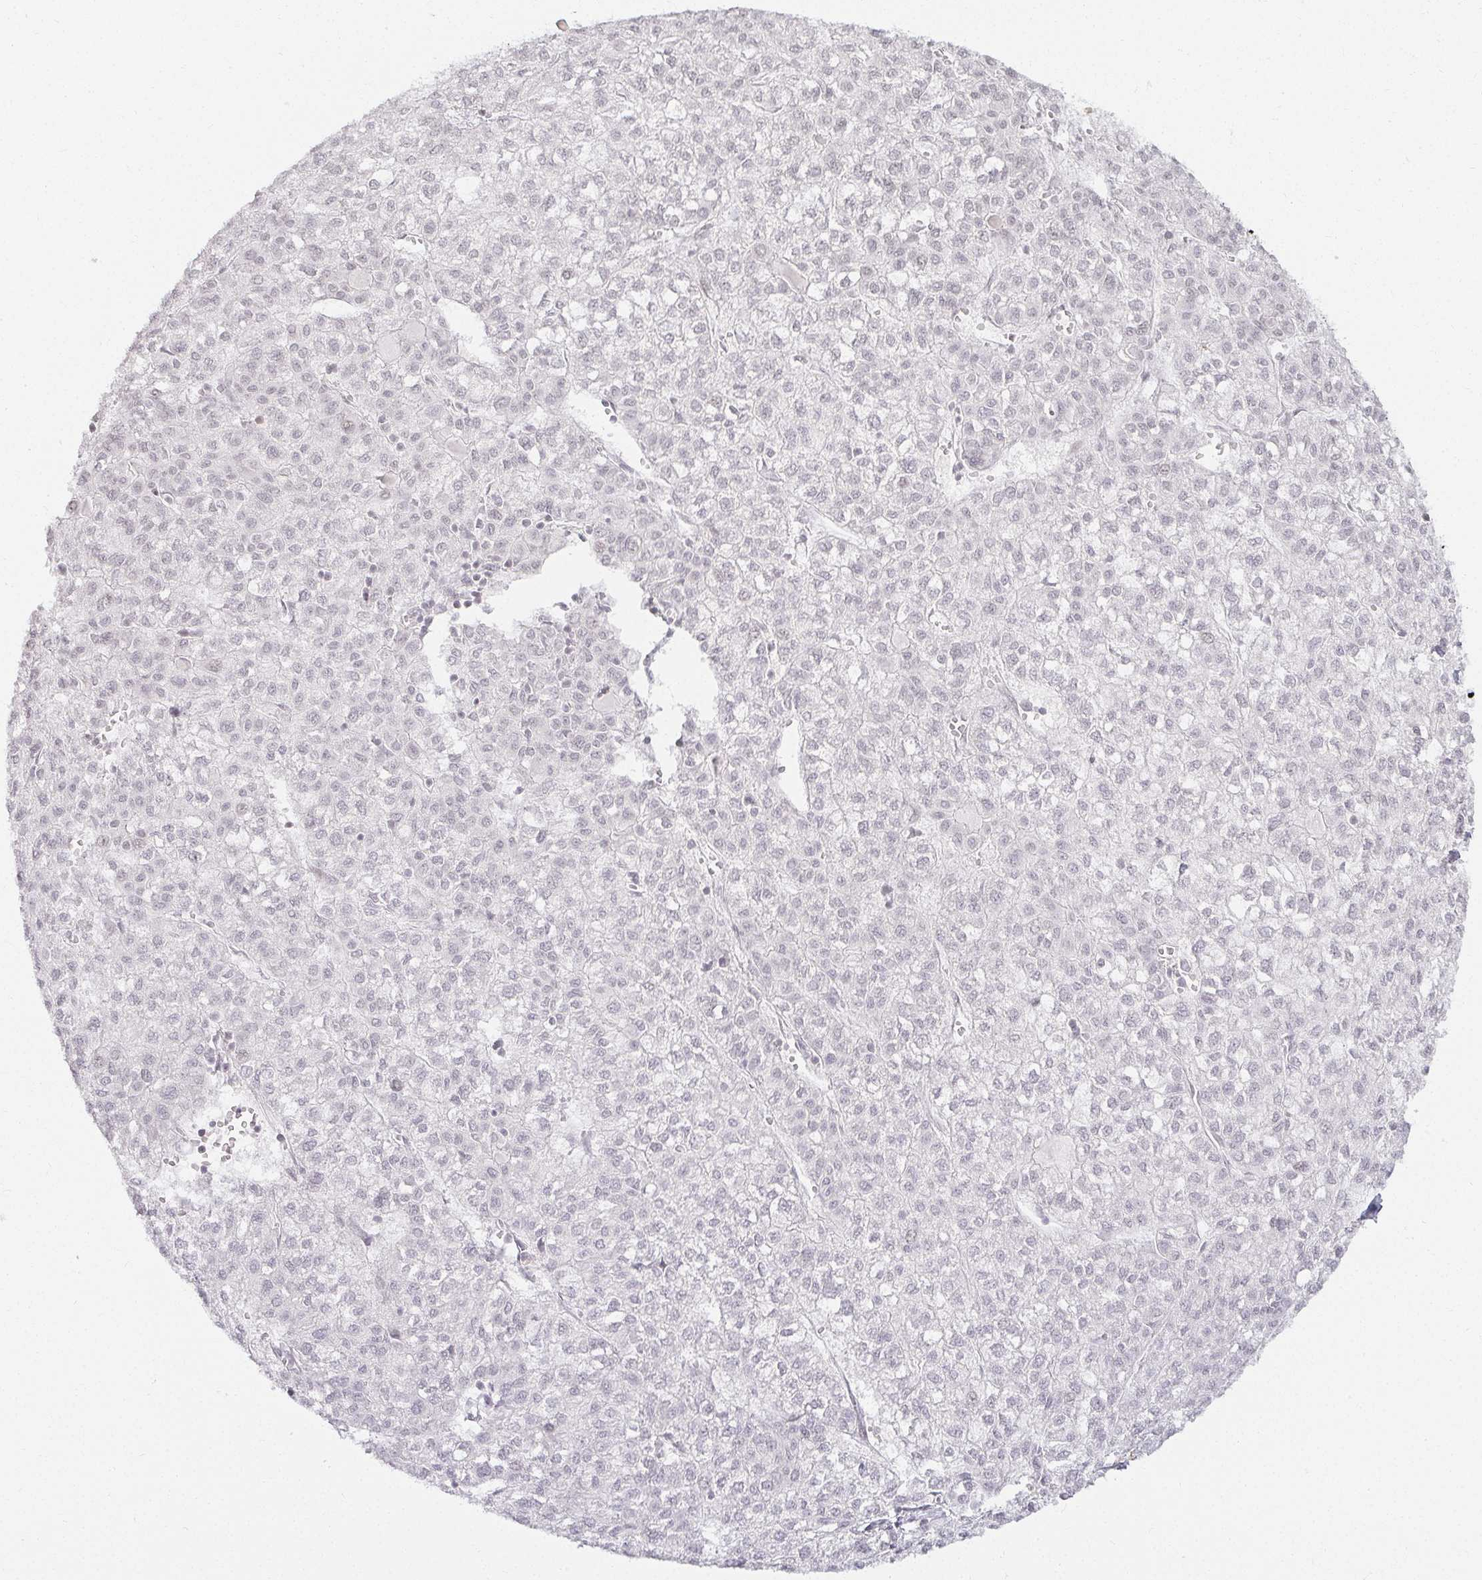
{"staining": {"intensity": "negative", "quantity": "none", "location": "none"}, "tissue": "liver cancer", "cell_type": "Tumor cells", "image_type": "cancer", "snomed": [{"axis": "morphology", "description": "Carcinoma, Hepatocellular, NOS"}, {"axis": "topography", "description": "Liver"}], "caption": "There is no significant expression in tumor cells of liver hepatocellular carcinoma.", "gene": "ACAN", "patient": {"sex": "female", "age": 43}}